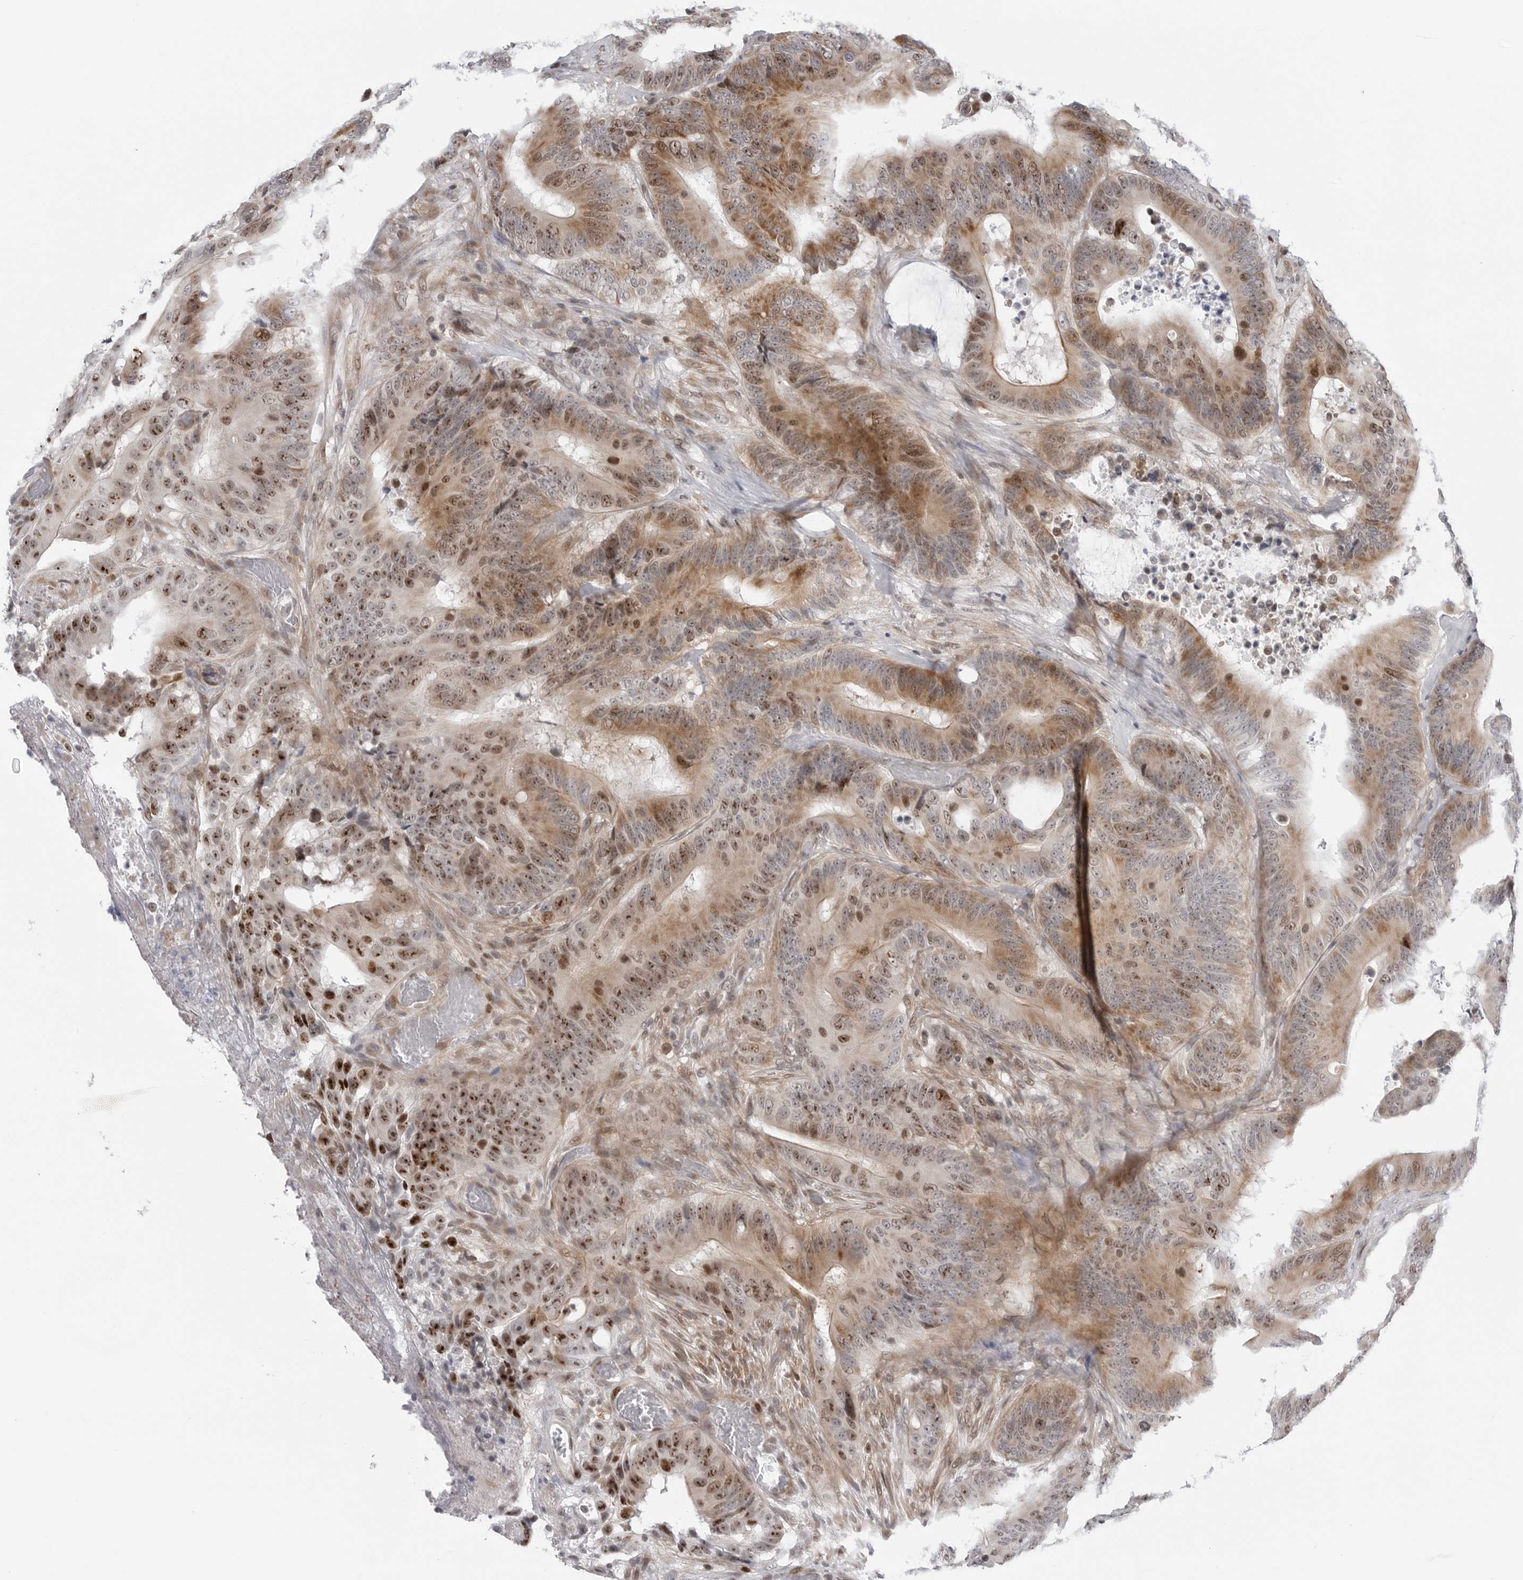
{"staining": {"intensity": "strong", "quantity": ">75%", "location": "cytoplasmic/membranous,nuclear"}, "tissue": "colorectal cancer", "cell_type": "Tumor cells", "image_type": "cancer", "snomed": [{"axis": "morphology", "description": "Adenocarcinoma, NOS"}, {"axis": "topography", "description": "Colon"}], "caption": "Approximately >75% of tumor cells in human colorectal cancer display strong cytoplasmic/membranous and nuclear protein positivity as visualized by brown immunohistochemical staining.", "gene": "FAM135B", "patient": {"sex": "male", "age": 83}}